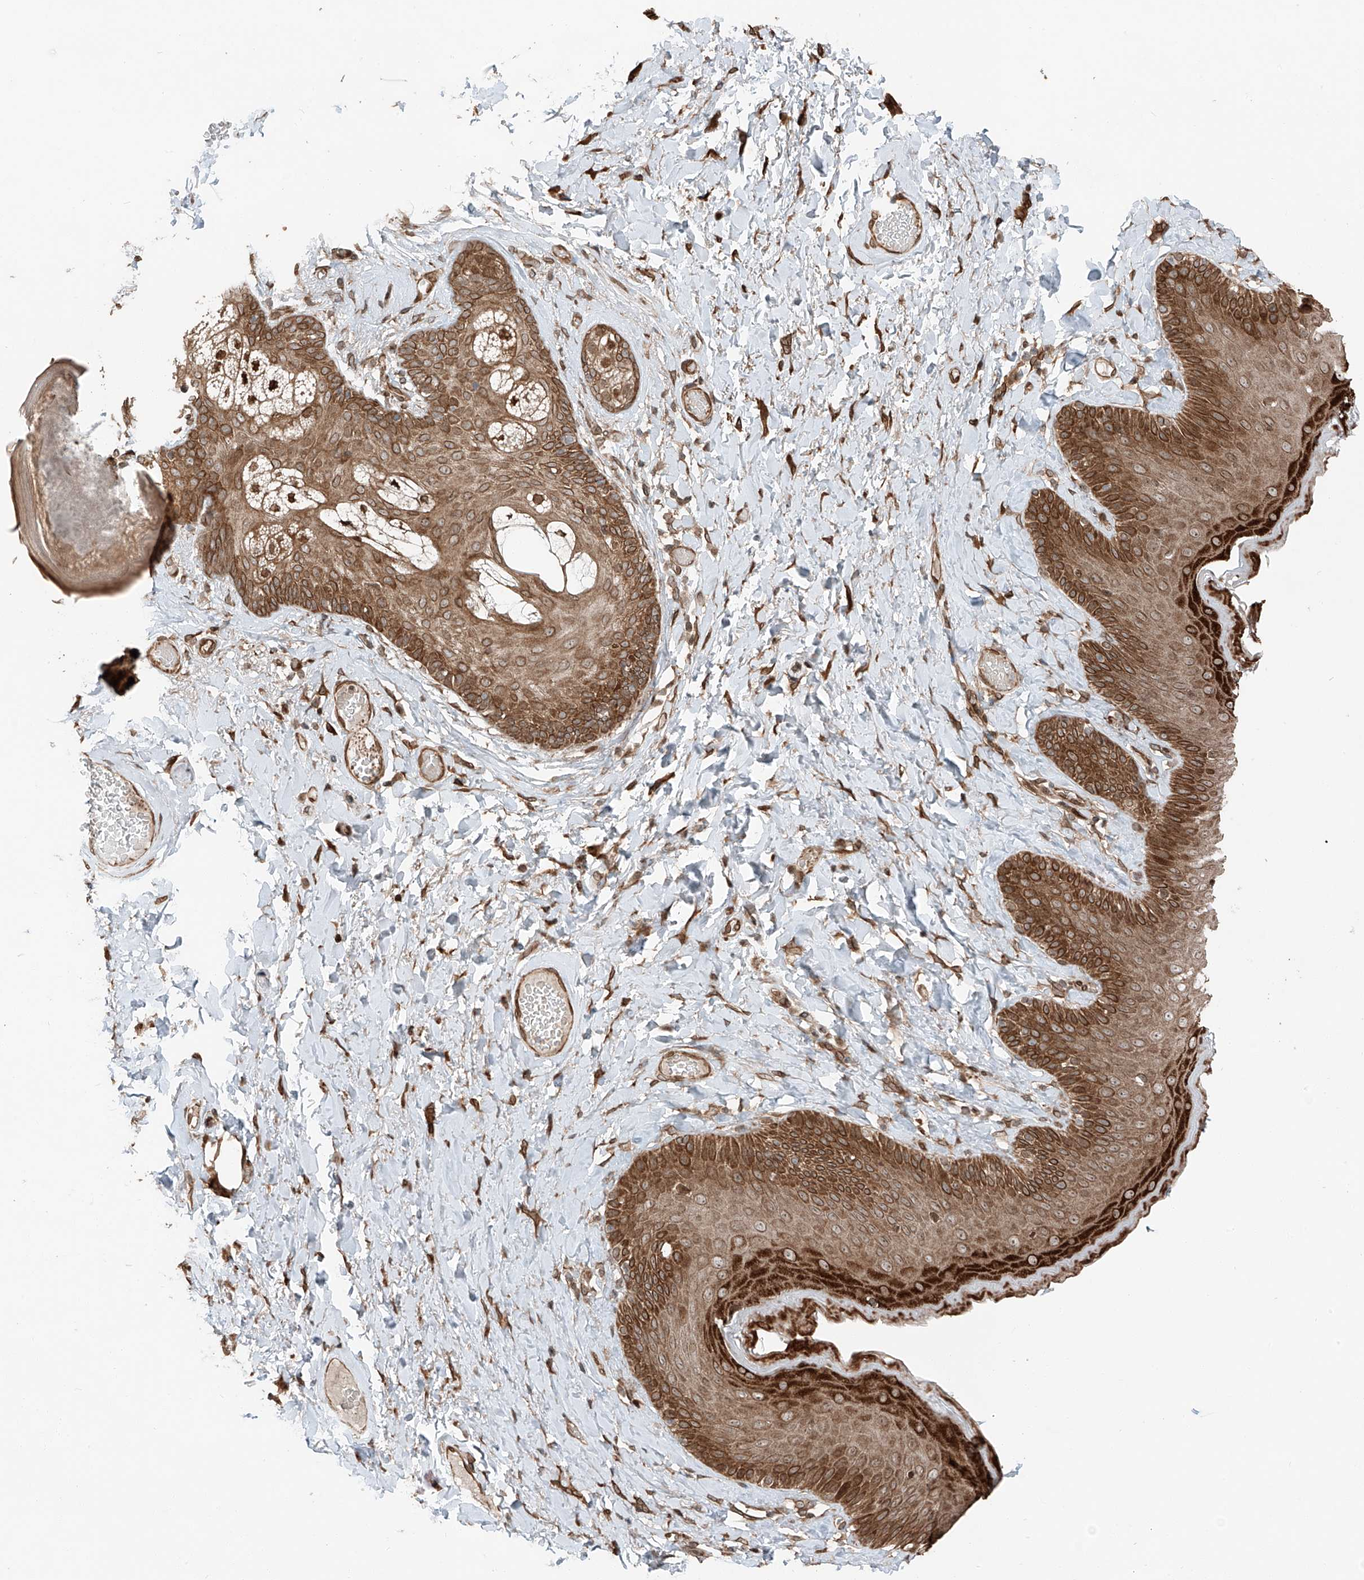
{"staining": {"intensity": "strong", "quantity": ">75%", "location": "cytoplasmic/membranous"}, "tissue": "skin", "cell_type": "Epidermal cells", "image_type": "normal", "snomed": [{"axis": "morphology", "description": "Normal tissue, NOS"}, {"axis": "topography", "description": "Anal"}], "caption": "Protein expression analysis of unremarkable skin demonstrates strong cytoplasmic/membranous staining in about >75% of epidermal cells. The staining was performed using DAB, with brown indicating positive protein expression. Nuclei are stained blue with hematoxylin.", "gene": "CEP162", "patient": {"sex": "male", "age": 69}}